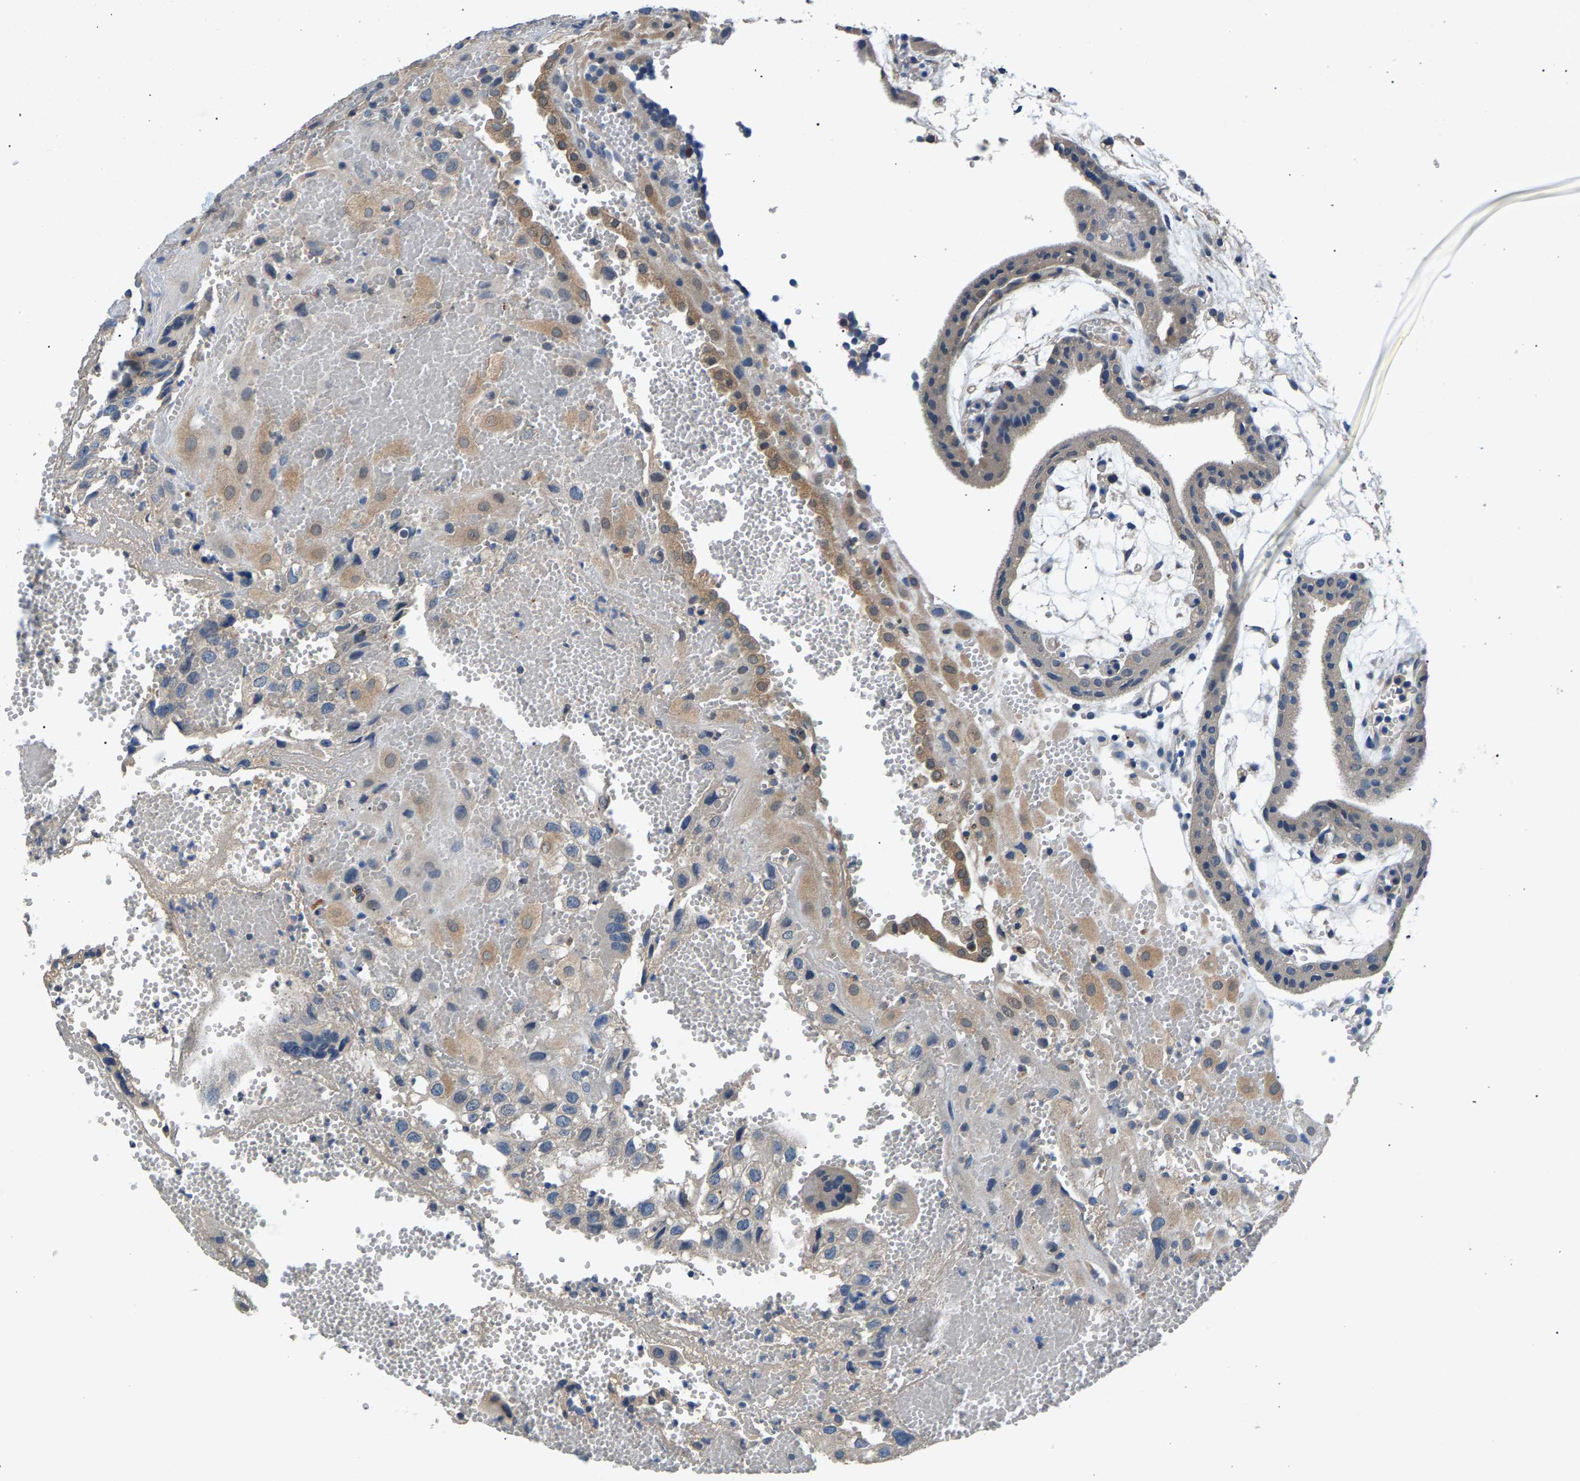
{"staining": {"intensity": "moderate", "quantity": "<25%", "location": "cytoplasmic/membranous"}, "tissue": "placenta", "cell_type": "Decidual cells", "image_type": "normal", "snomed": [{"axis": "morphology", "description": "Normal tissue, NOS"}, {"axis": "topography", "description": "Placenta"}], "caption": "The histopathology image demonstrates staining of unremarkable placenta, revealing moderate cytoplasmic/membranous protein staining (brown color) within decidual cells.", "gene": "NT5C", "patient": {"sex": "female", "age": 18}}